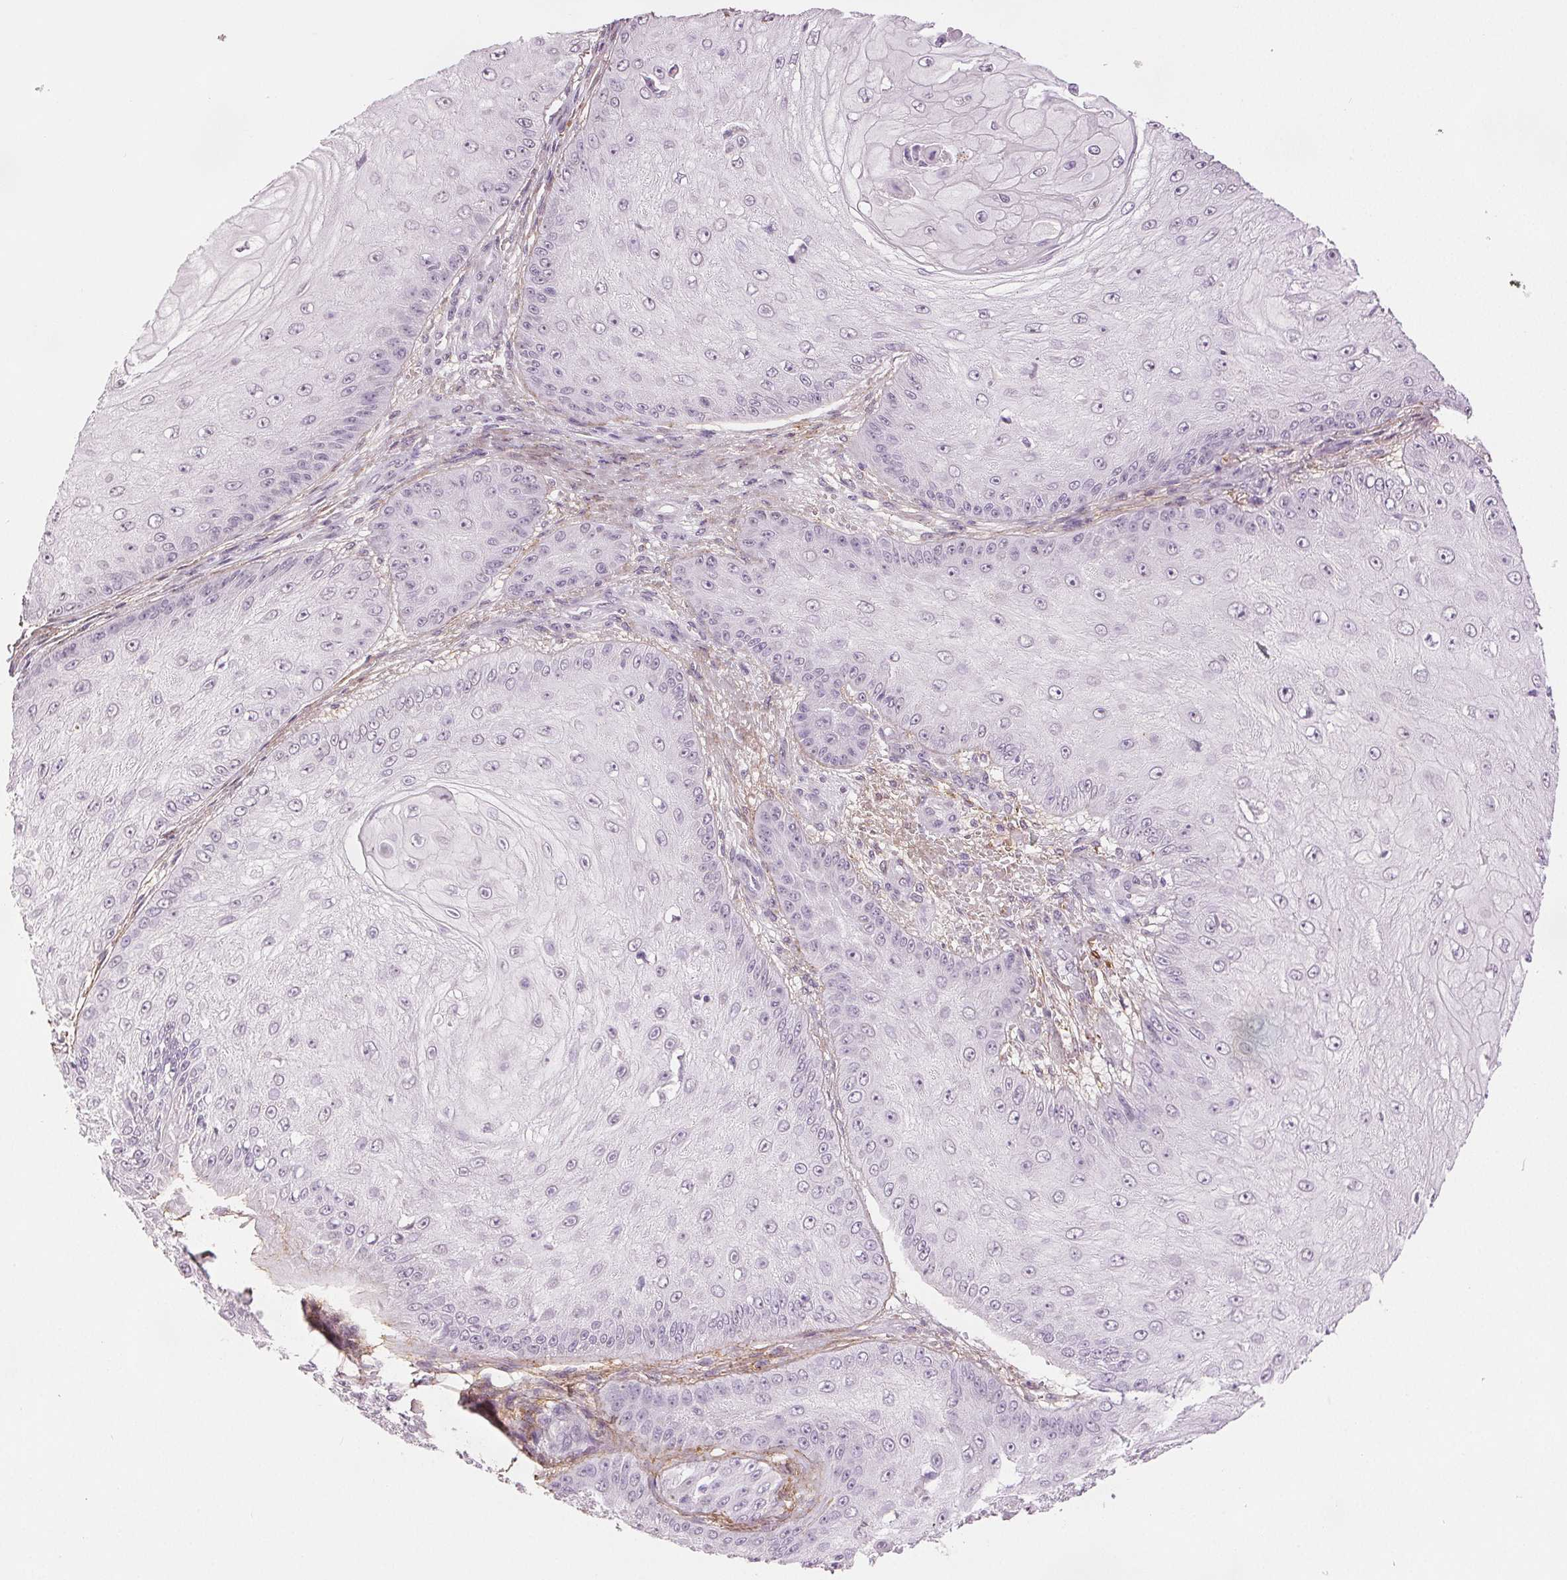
{"staining": {"intensity": "negative", "quantity": "none", "location": "none"}, "tissue": "skin cancer", "cell_type": "Tumor cells", "image_type": "cancer", "snomed": [{"axis": "morphology", "description": "Squamous cell carcinoma, NOS"}, {"axis": "topography", "description": "Skin"}], "caption": "The micrograph displays no significant staining in tumor cells of skin squamous cell carcinoma.", "gene": "FBN1", "patient": {"sex": "male", "age": 70}}